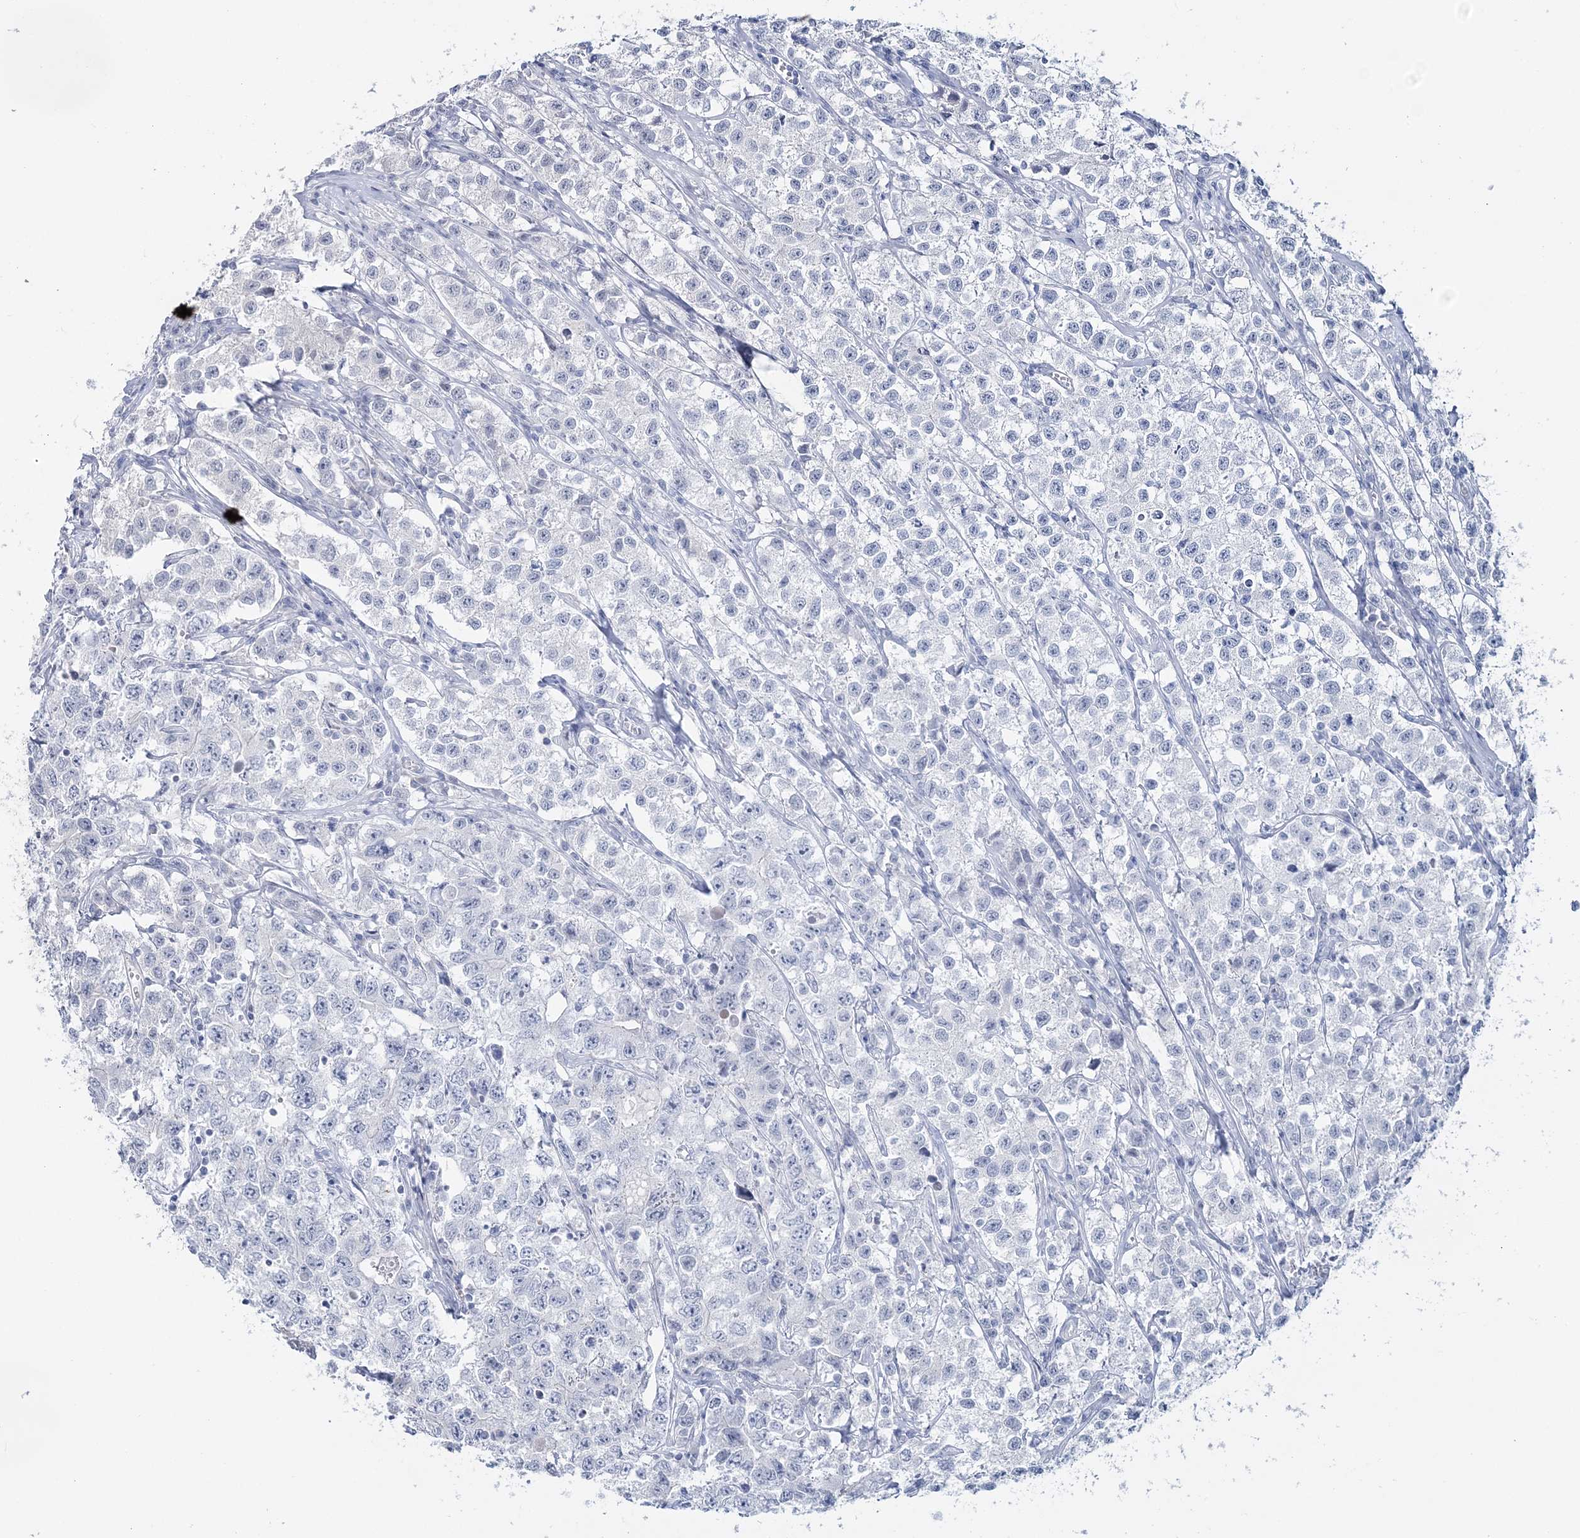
{"staining": {"intensity": "negative", "quantity": "none", "location": "none"}, "tissue": "testis cancer", "cell_type": "Tumor cells", "image_type": "cancer", "snomed": [{"axis": "morphology", "description": "Seminoma, NOS"}, {"axis": "morphology", "description": "Carcinoma, Embryonal, NOS"}, {"axis": "topography", "description": "Testis"}], "caption": "Immunohistochemical staining of human embryonal carcinoma (testis) exhibits no significant positivity in tumor cells.", "gene": "CYP3A4", "patient": {"sex": "male", "age": 43}}